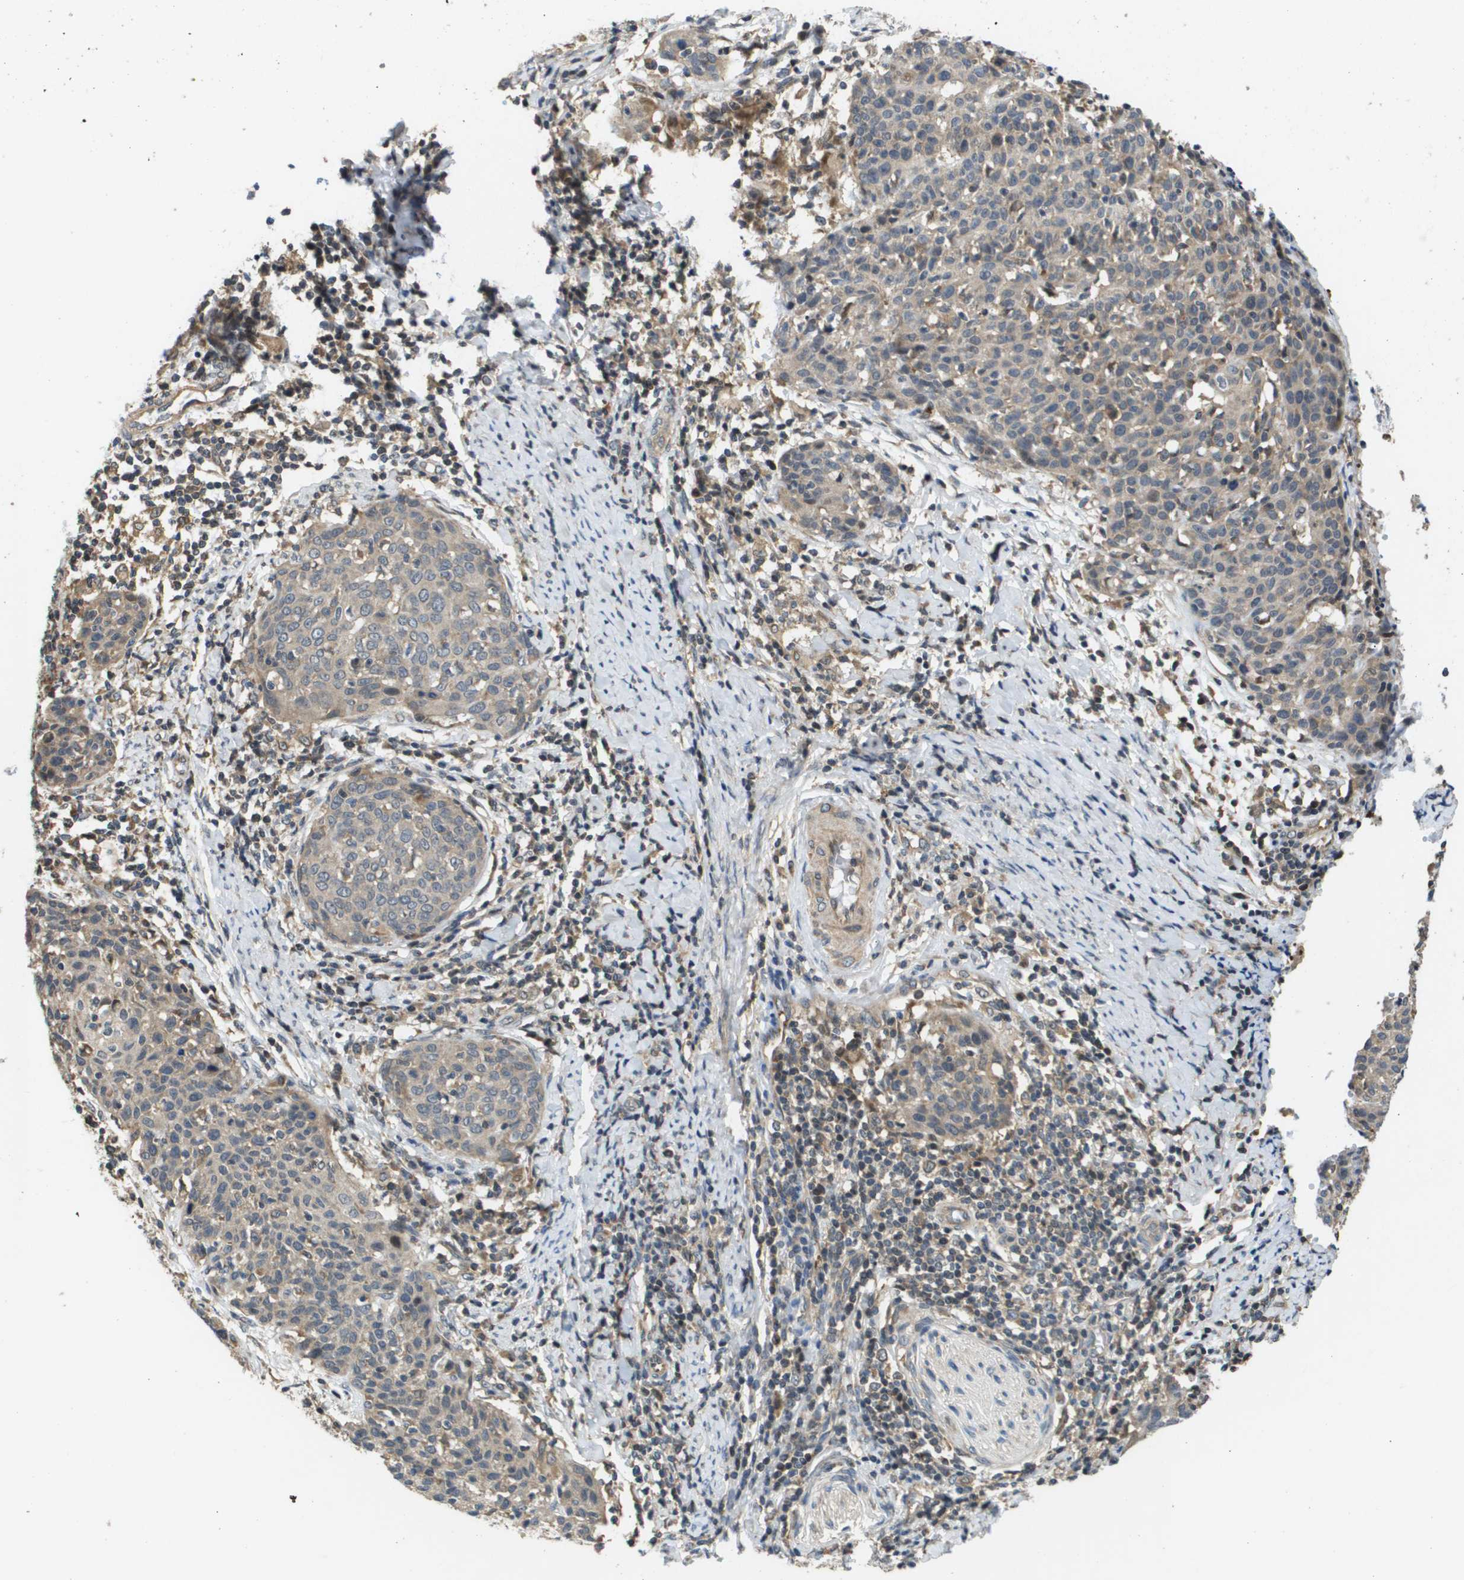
{"staining": {"intensity": "weak", "quantity": "<25%", "location": "cytoplasmic/membranous"}, "tissue": "cervical cancer", "cell_type": "Tumor cells", "image_type": "cancer", "snomed": [{"axis": "morphology", "description": "Squamous cell carcinoma, NOS"}, {"axis": "topography", "description": "Cervix"}], "caption": "The image shows no staining of tumor cells in squamous cell carcinoma (cervical).", "gene": "RBM38", "patient": {"sex": "female", "age": 38}}